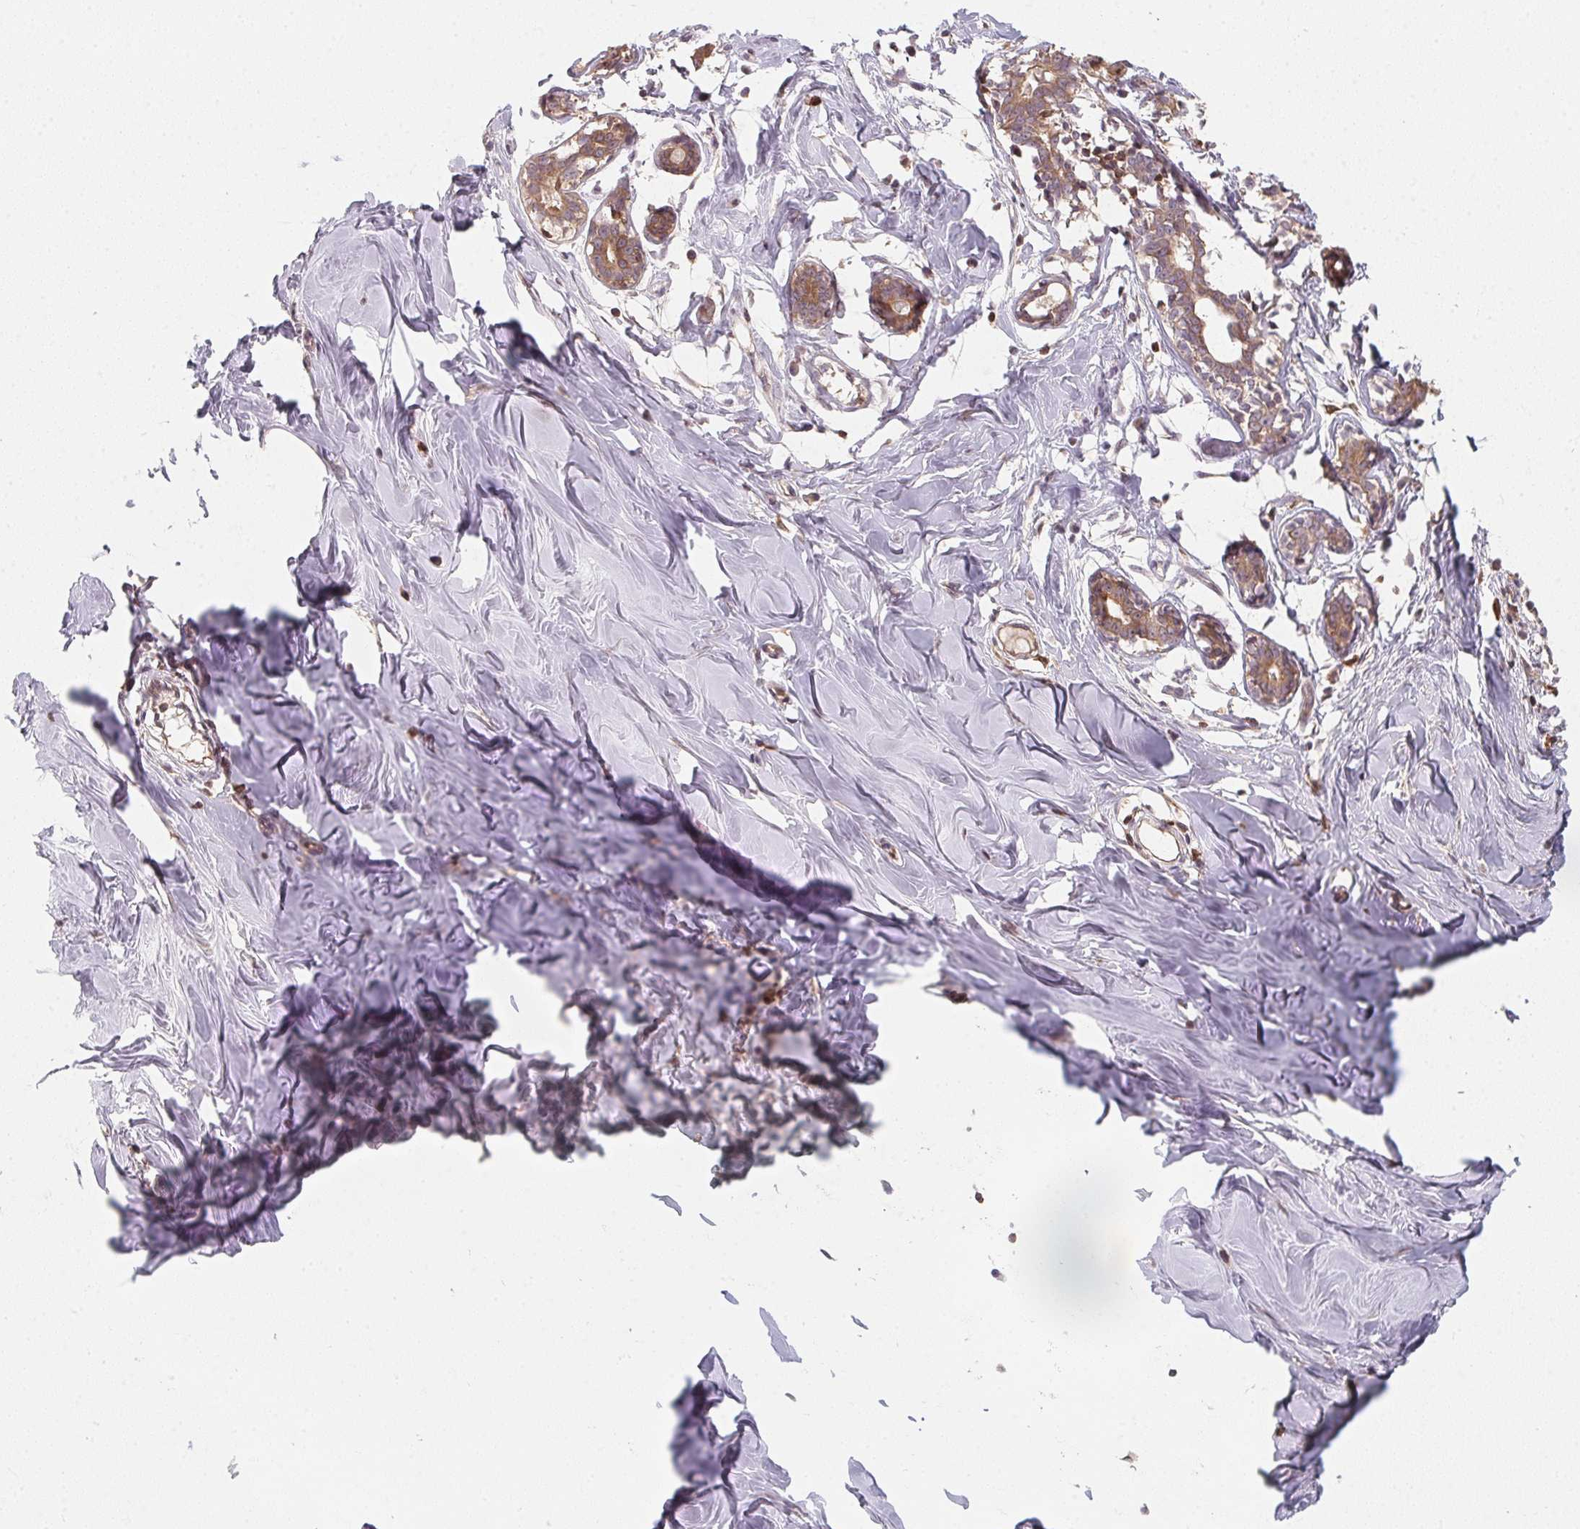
{"staining": {"intensity": "negative", "quantity": "none", "location": "none"}, "tissue": "breast", "cell_type": "Adipocytes", "image_type": "normal", "snomed": [{"axis": "morphology", "description": "Normal tissue, NOS"}, {"axis": "topography", "description": "Breast"}], "caption": "High power microscopy histopathology image of an immunohistochemistry photomicrograph of unremarkable breast, revealing no significant positivity in adipocytes.", "gene": "ANKRD13A", "patient": {"sex": "female", "age": 27}}